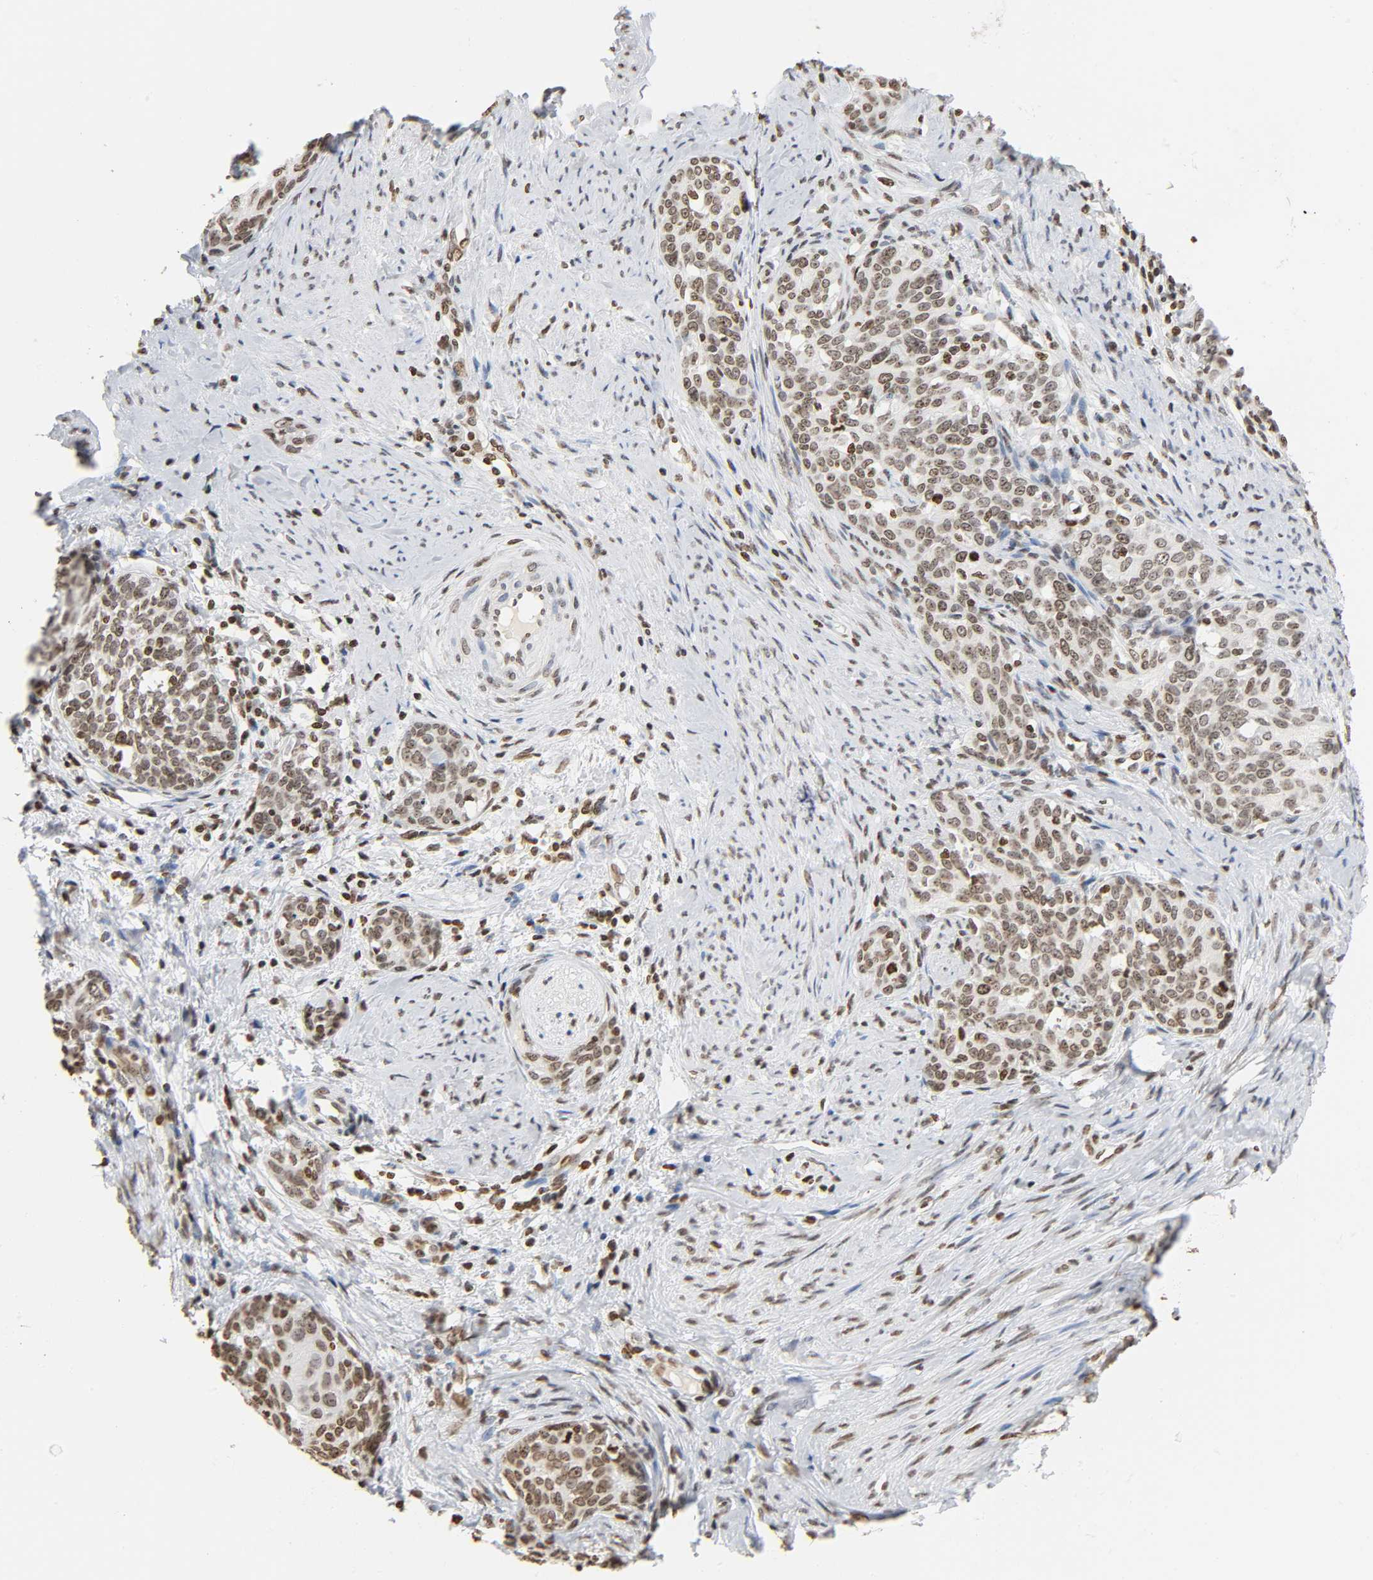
{"staining": {"intensity": "moderate", "quantity": ">75%", "location": "nuclear"}, "tissue": "cervical cancer", "cell_type": "Tumor cells", "image_type": "cancer", "snomed": [{"axis": "morphology", "description": "Squamous cell carcinoma, NOS"}, {"axis": "morphology", "description": "Adenocarcinoma, NOS"}, {"axis": "topography", "description": "Cervix"}], "caption": "A brown stain highlights moderate nuclear staining of a protein in human adenocarcinoma (cervical) tumor cells.", "gene": "HOXA6", "patient": {"sex": "female", "age": 52}}